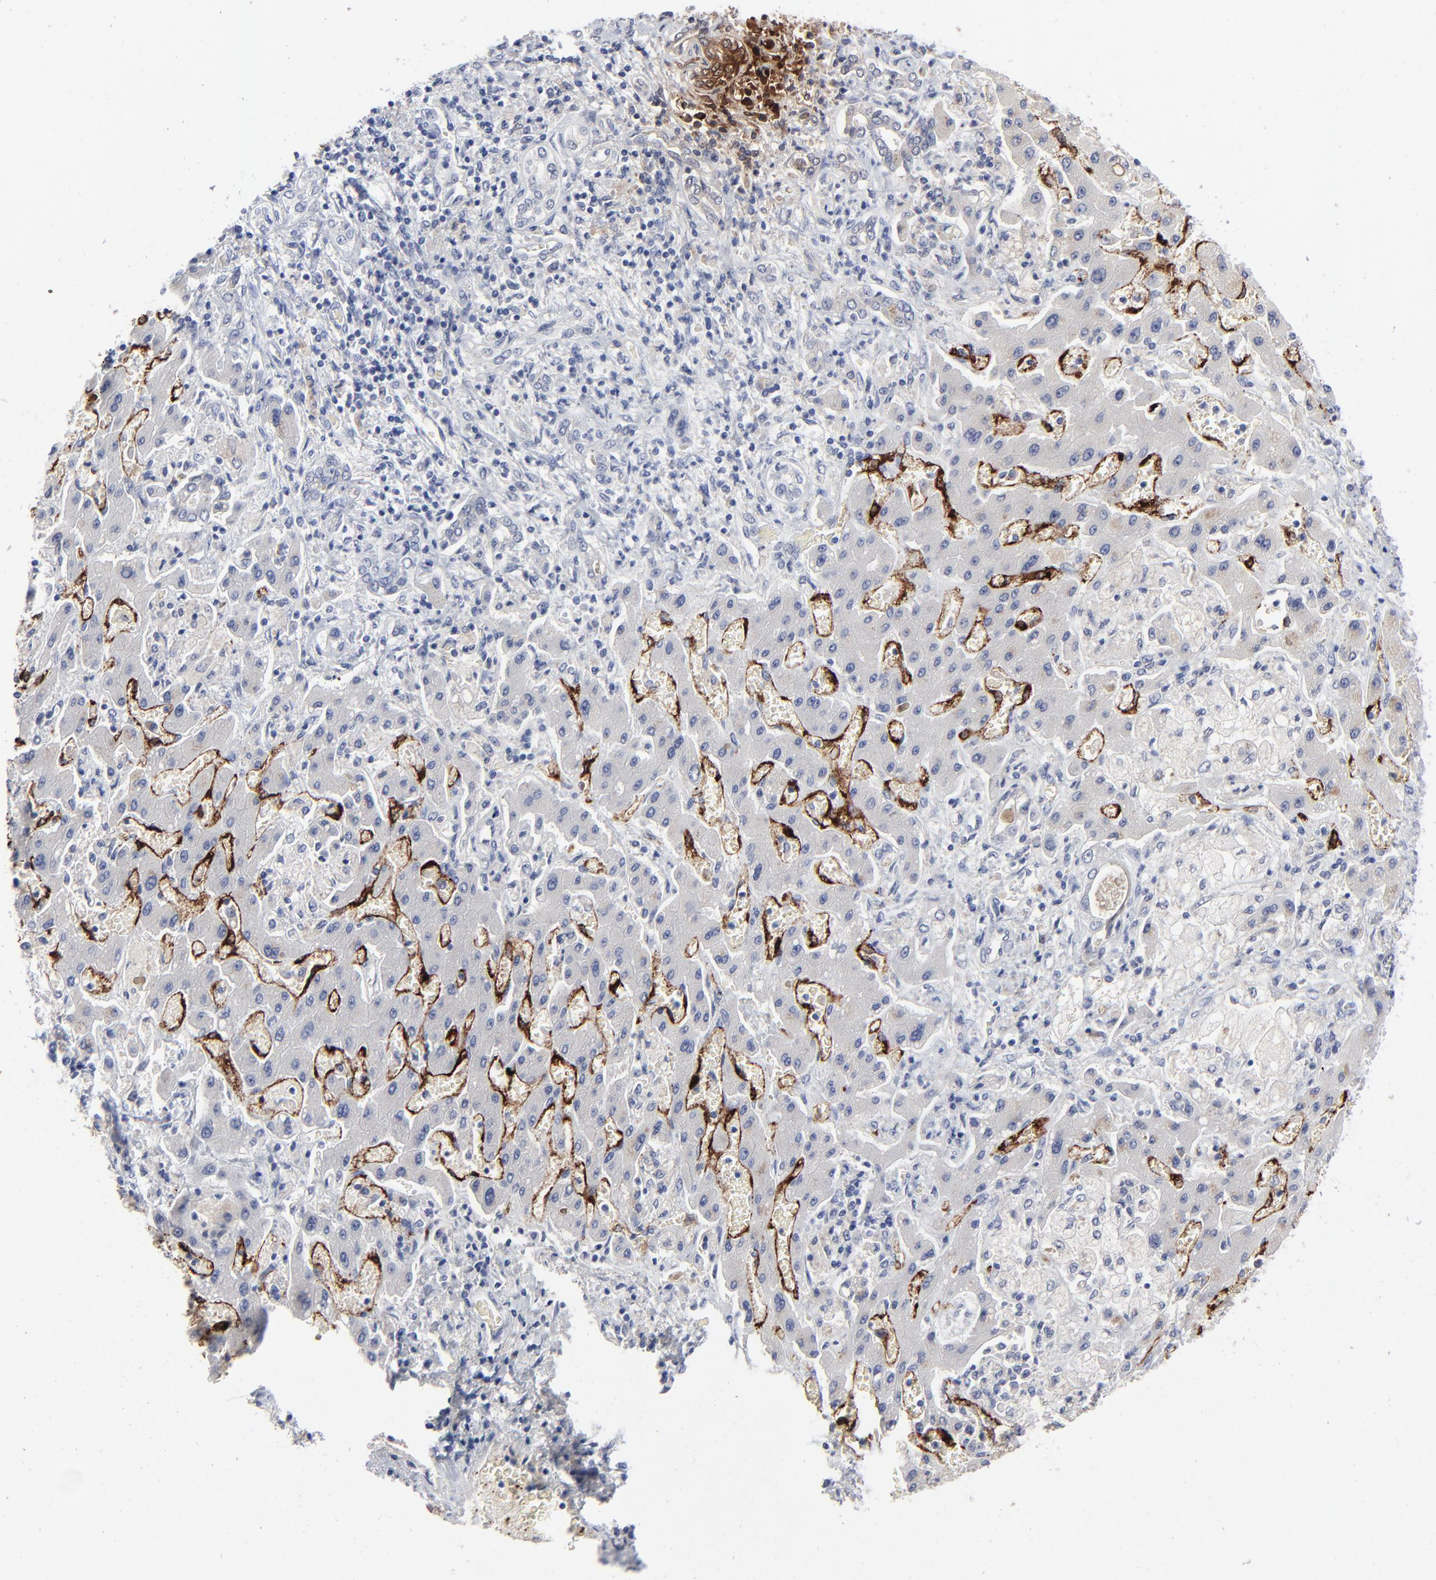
{"staining": {"intensity": "negative", "quantity": "none", "location": "none"}, "tissue": "liver cancer", "cell_type": "Tumor cells", "image_type": "cancer", "snomed": [{"axis": "morphology", "description": "Cholangiocarcinoma"}, {"axis": "topography", "description": "Liver"}], "caption": "Micrograph shows no protein positivity in tumor cells of cholangiocarcinoma (liver) tissue.", "gene": "CLEC4G", "patient": {"sex": "male", "age": 50}}